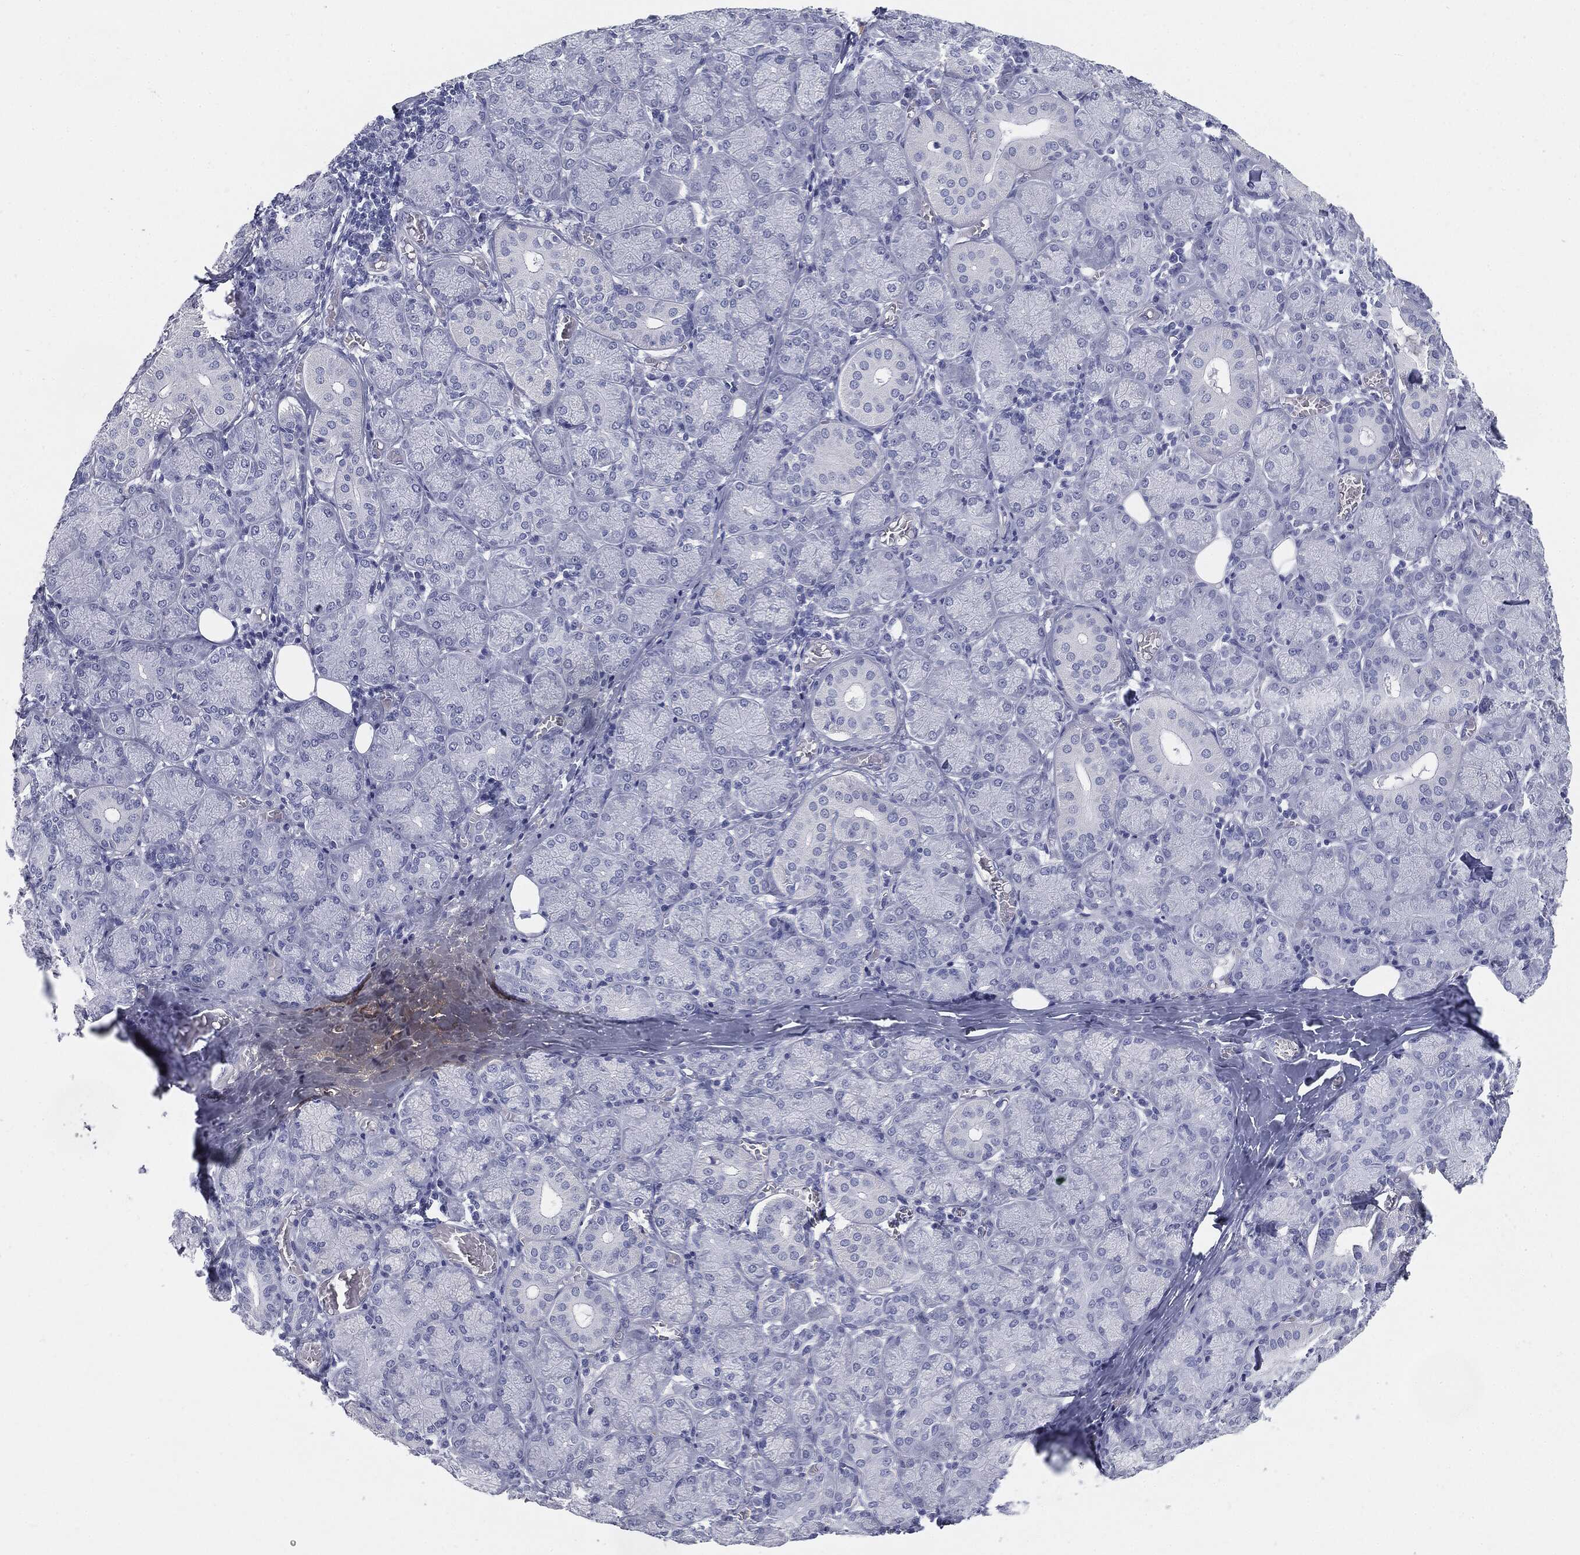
{"staining": {"intensity": "negative", "quantity": "none", "location": "none"}, "tissue": "salivary gland", "cell_type": "Glandular cells", "image_type": "normal", "snomed": [{"axis": "morphology", "description": "Normal tissue, NOS"}, {"axis": "topography", "description": "Salivary gland"}, {"axis": "topography", "description": "Peripheral nerve tissue"}], "caption": "Human salivary gland stained for a protein using IHC displays no staining in glandular cells.", "gene": "CUZD1", "patient": {"sex": "female", "age": 24}}